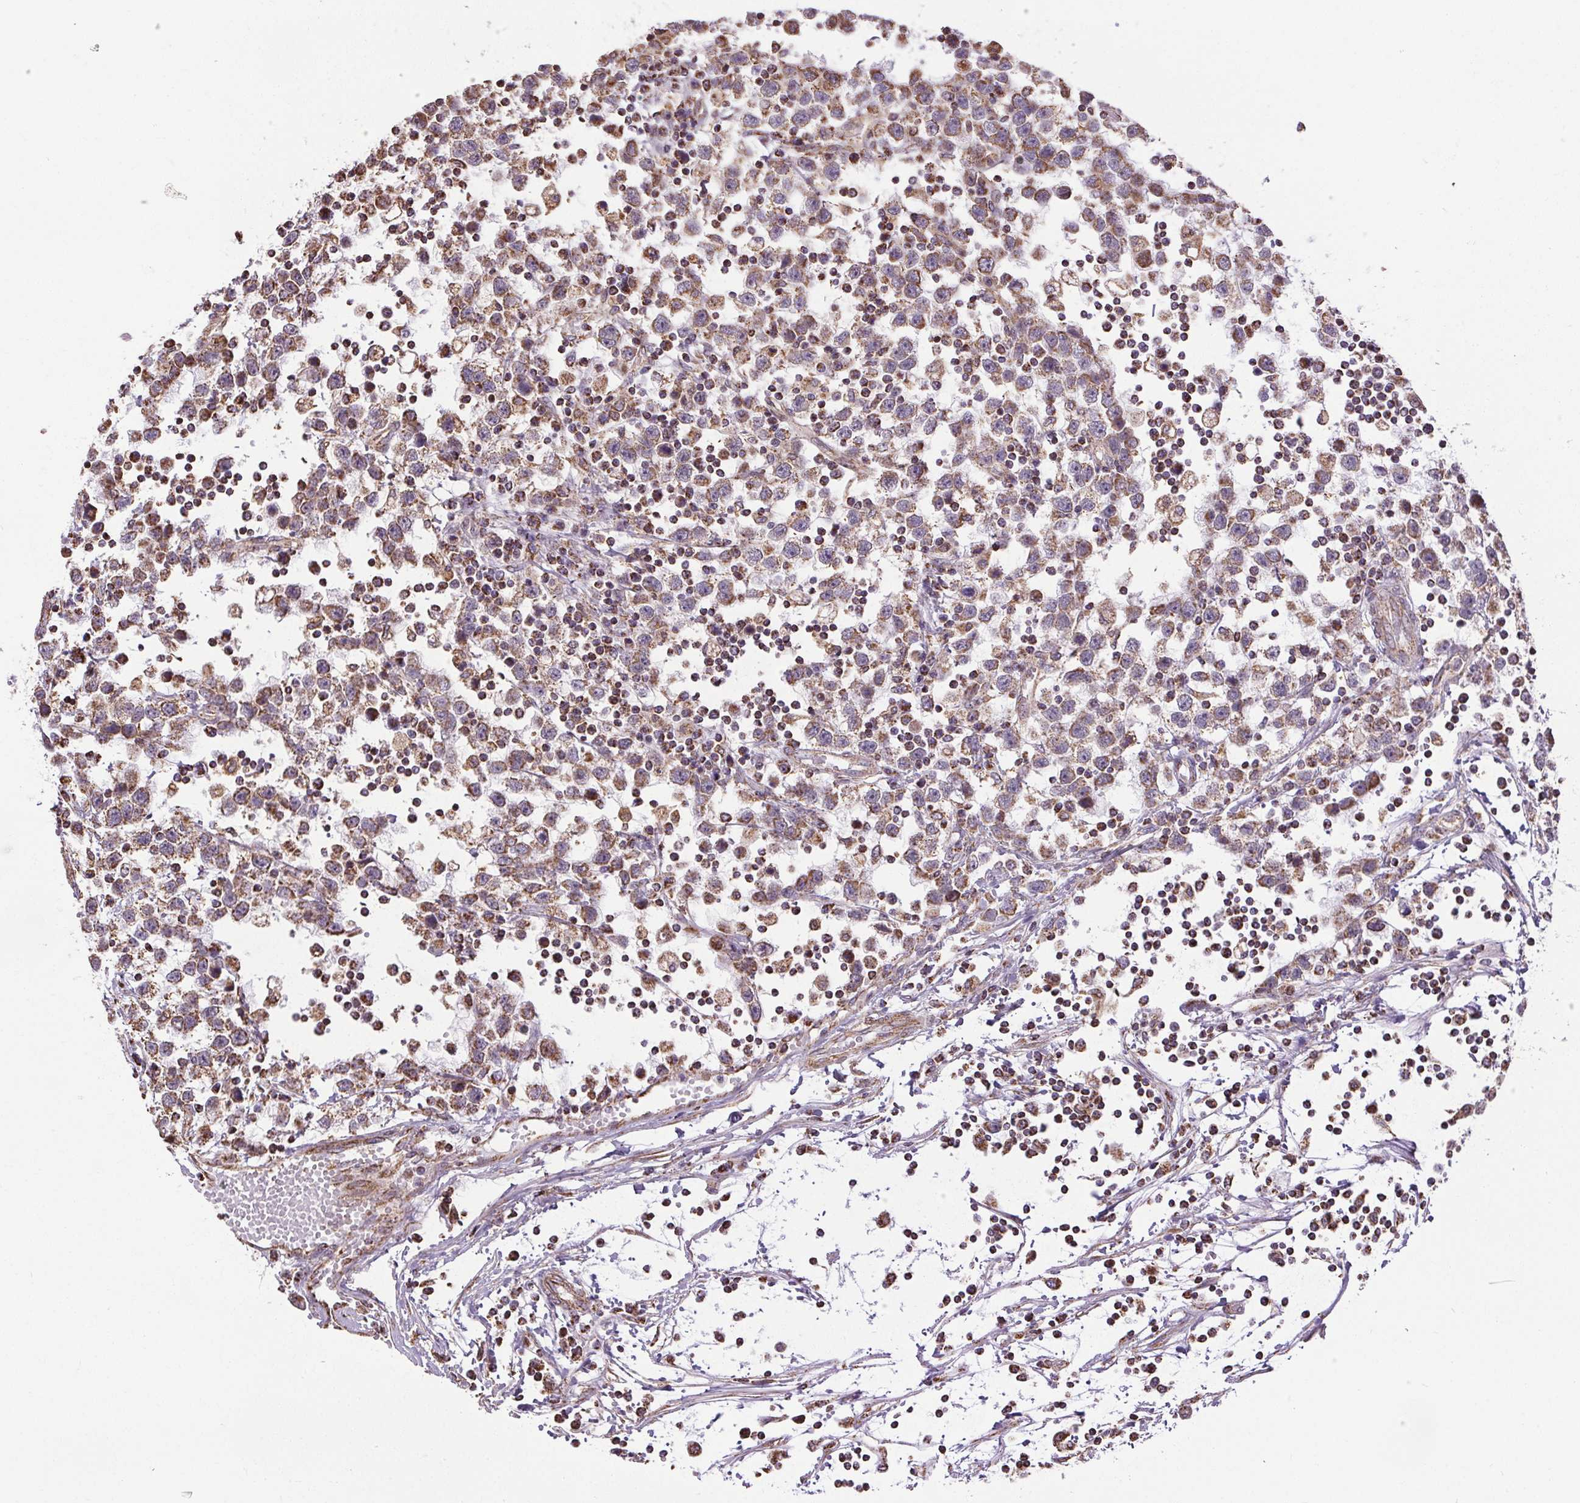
{"staining": {"intensity": "moderate", "quantity": ">75%", "location": "cytoplasmic/membranous"}, "tissue": "testis cancer", "cell_type": "Tumor cells", "image_type": "cancer", "snomed": [{"axis": "morphology", "description": "Seminoma, NOS"}, {"axis": "topography", "description": "Testis"}], "caption": "IHC photomicrograph of testis cancer stained for a protein (brown), which reveals medium levels of moderate cytoplasmic/membranous positivity in approximately >75% of tumor cells.", "gene": "ZNF548", "patient": {"sex": "male", "age": 34}}